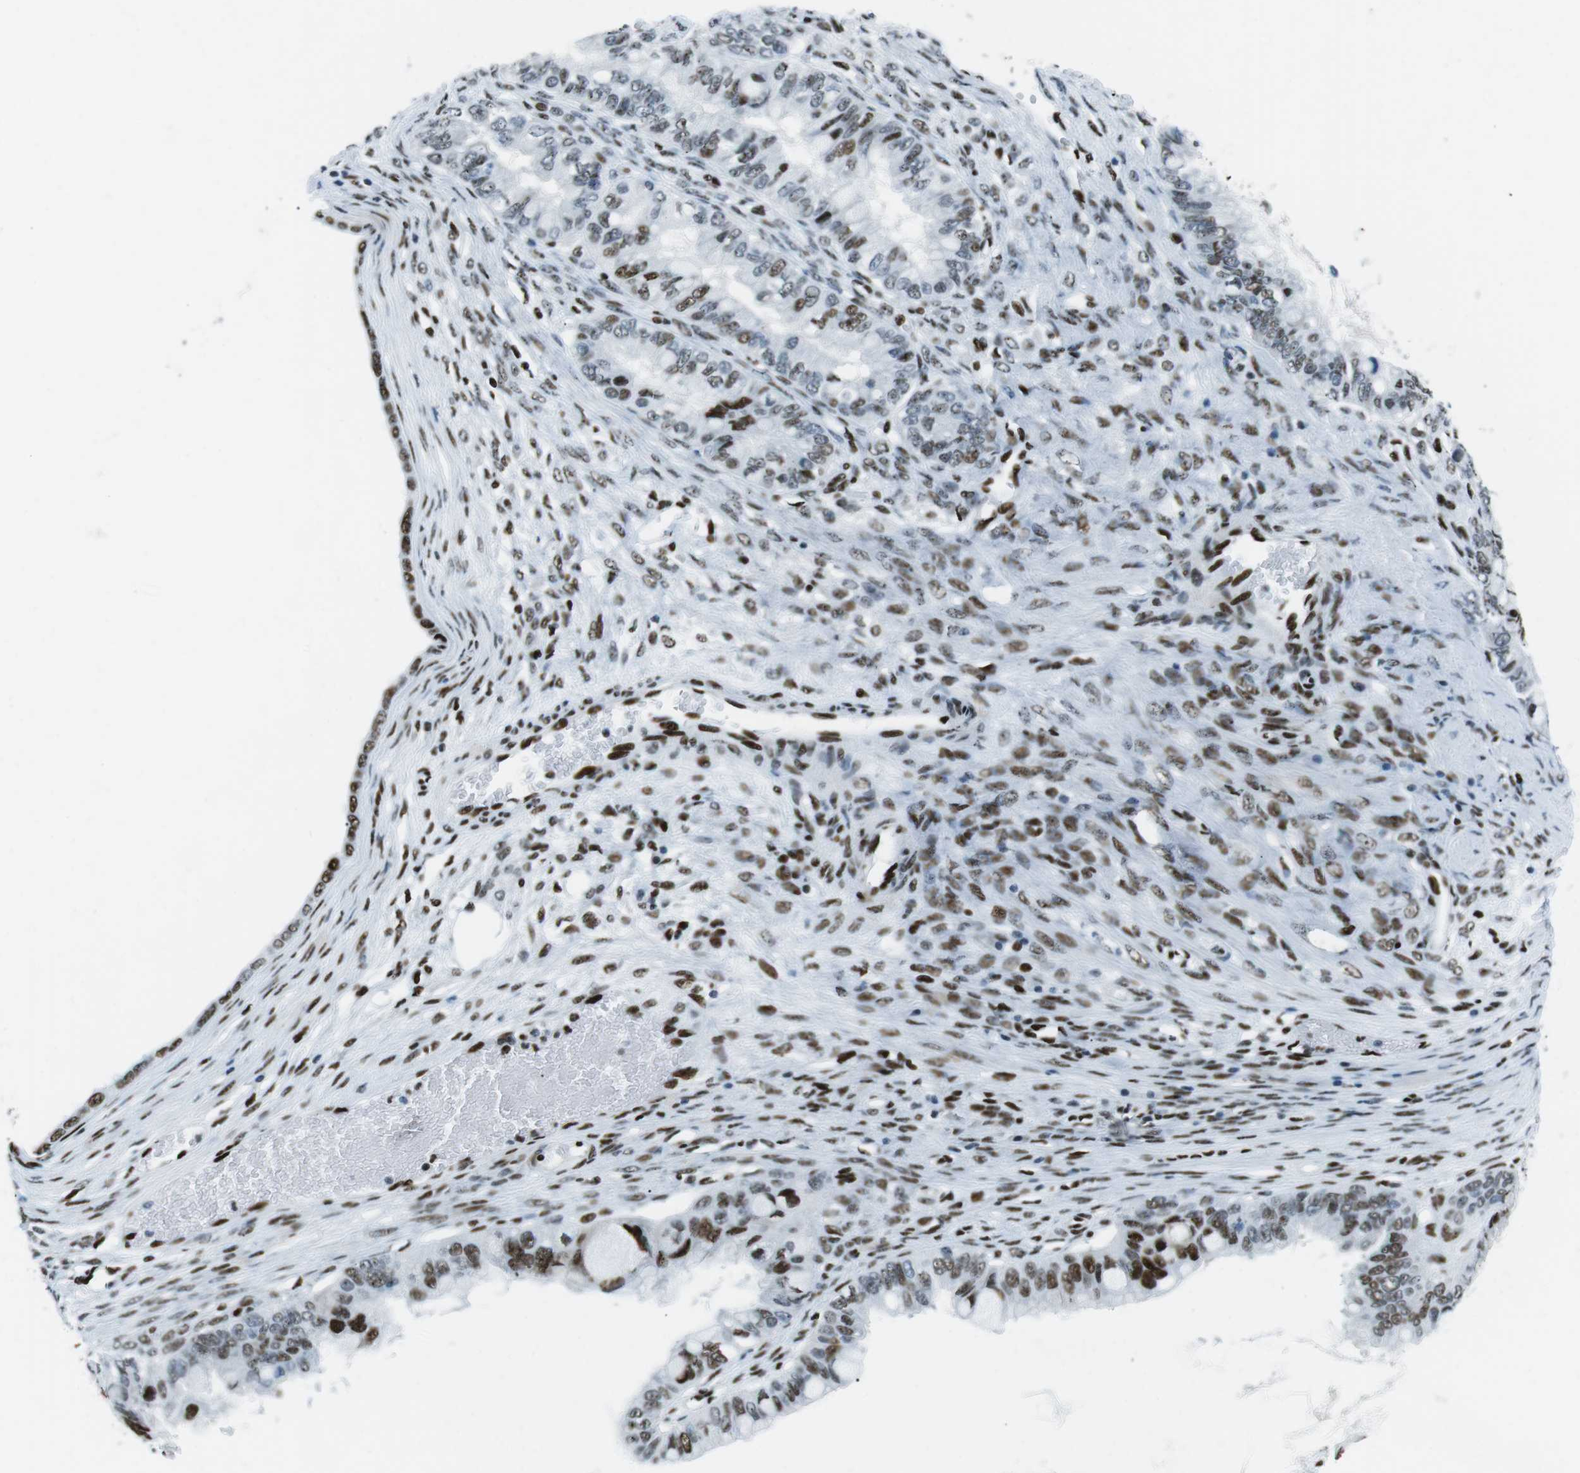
{"staining": {"intensity": "moderate", "quantity": "25%-75%", "location": "nuclear"}, "tissue": "ovarian cancer", "cell_type": "Tumor cells", "image_type": "cancer", "snomed": [{"axis": "morphology", "description": "Cystadenocarcinoma, mucinous, NOS"}, {"axis": "topography", "description": "Ovary"}], "caption": "Ovarian cancer stained with IHC shows moderate nuclear expression in approximately 25%-75% of tumor cells. (brown staining indicates protein expression, while blue staining denotes nuclei).", "gene": "PML", "patient": {"sex": "female", "age": 80}}